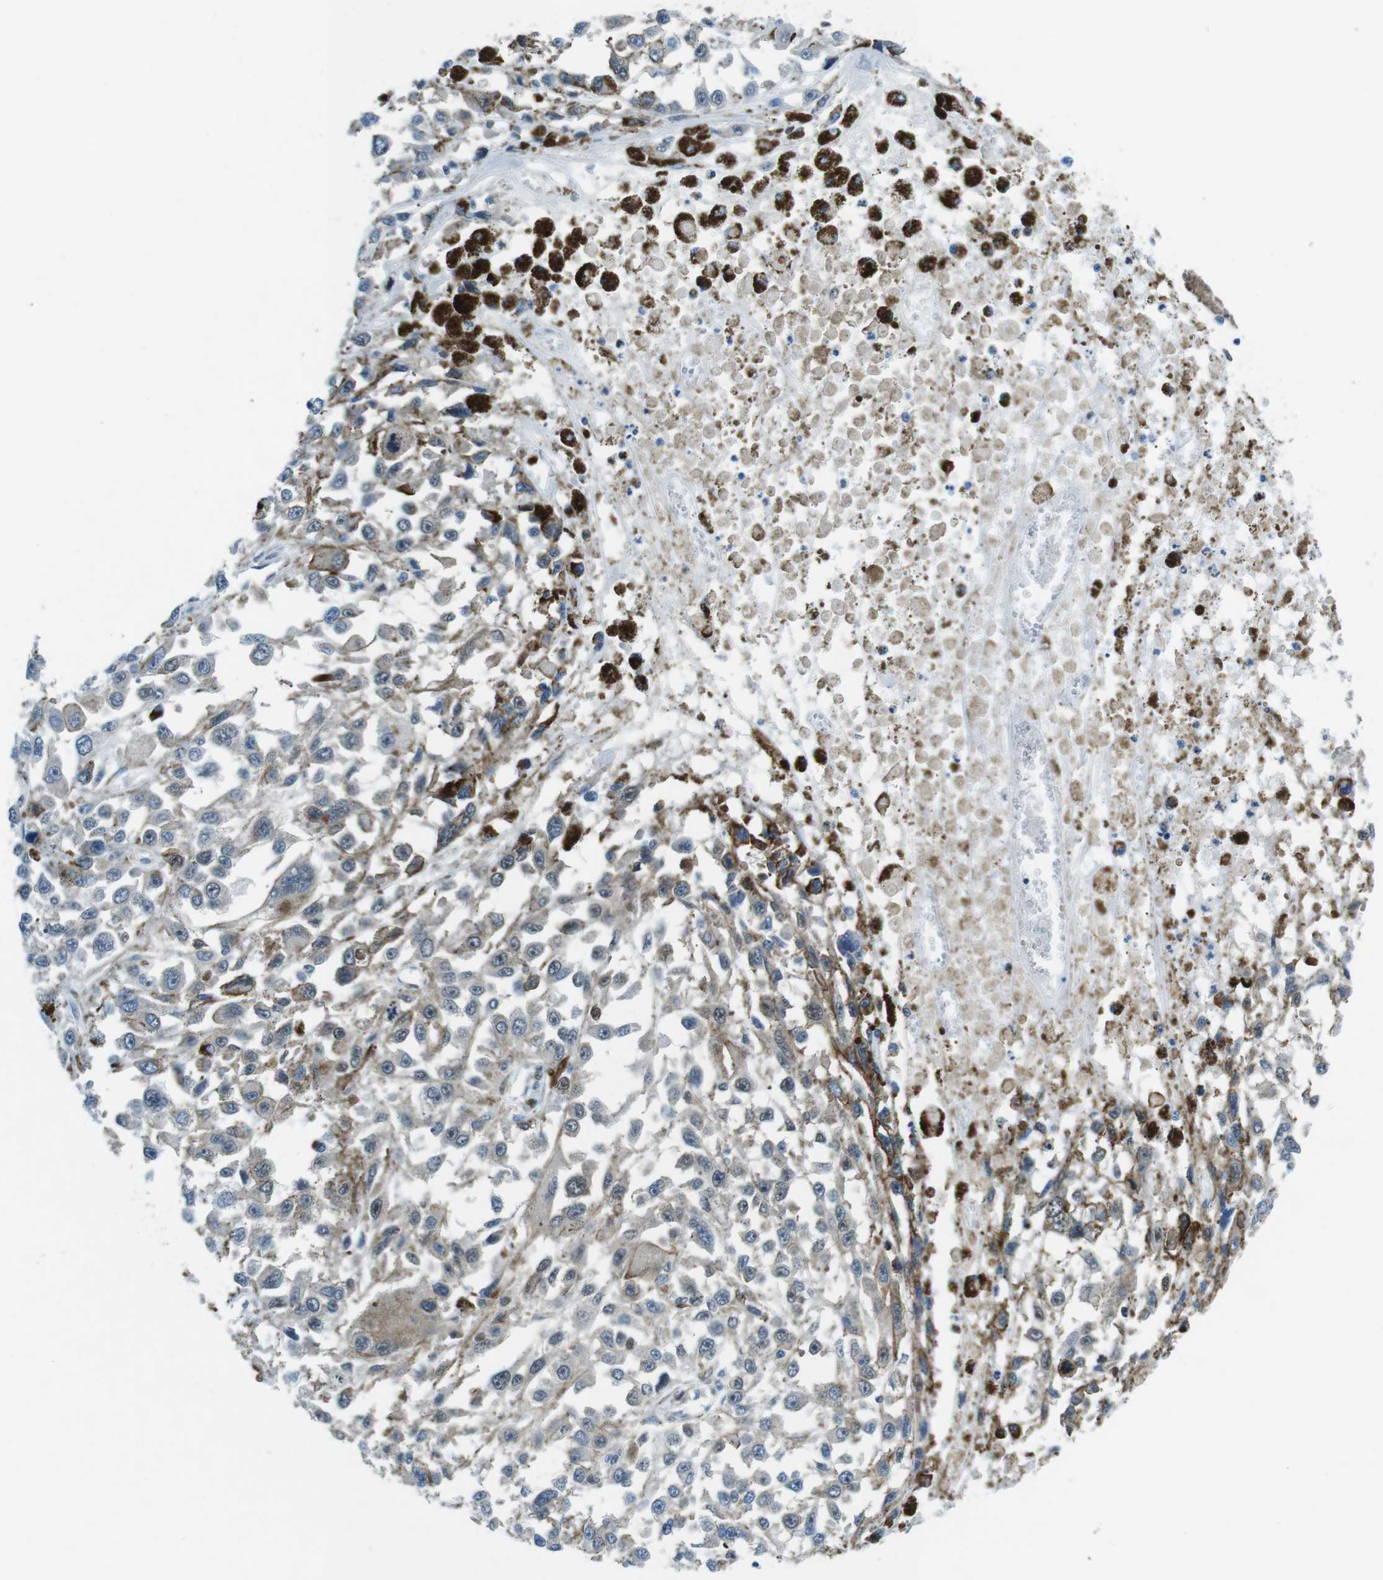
{"staining": {"intensity": "weak", "quantity": ">75%", "location": "cytoplasmic/membranous"}, "tissue": "melanoma", "cell_type": "Tumor cells", "image_type": "cancer", "snomed": [{"axis": "morphology", "description": "Malignant melanoma, Metastatic site"}, {"axis": "topography", "description": "Lymph node"}], "caption": "Human malignant melanoma (metastatic site) stained for a protein (brown) displays weak cytoplasmic/membranous positive staining in about >75% of tumor cells.", "gene": "PHLDA1", "patient": {"sex": "male", "age": 59}}